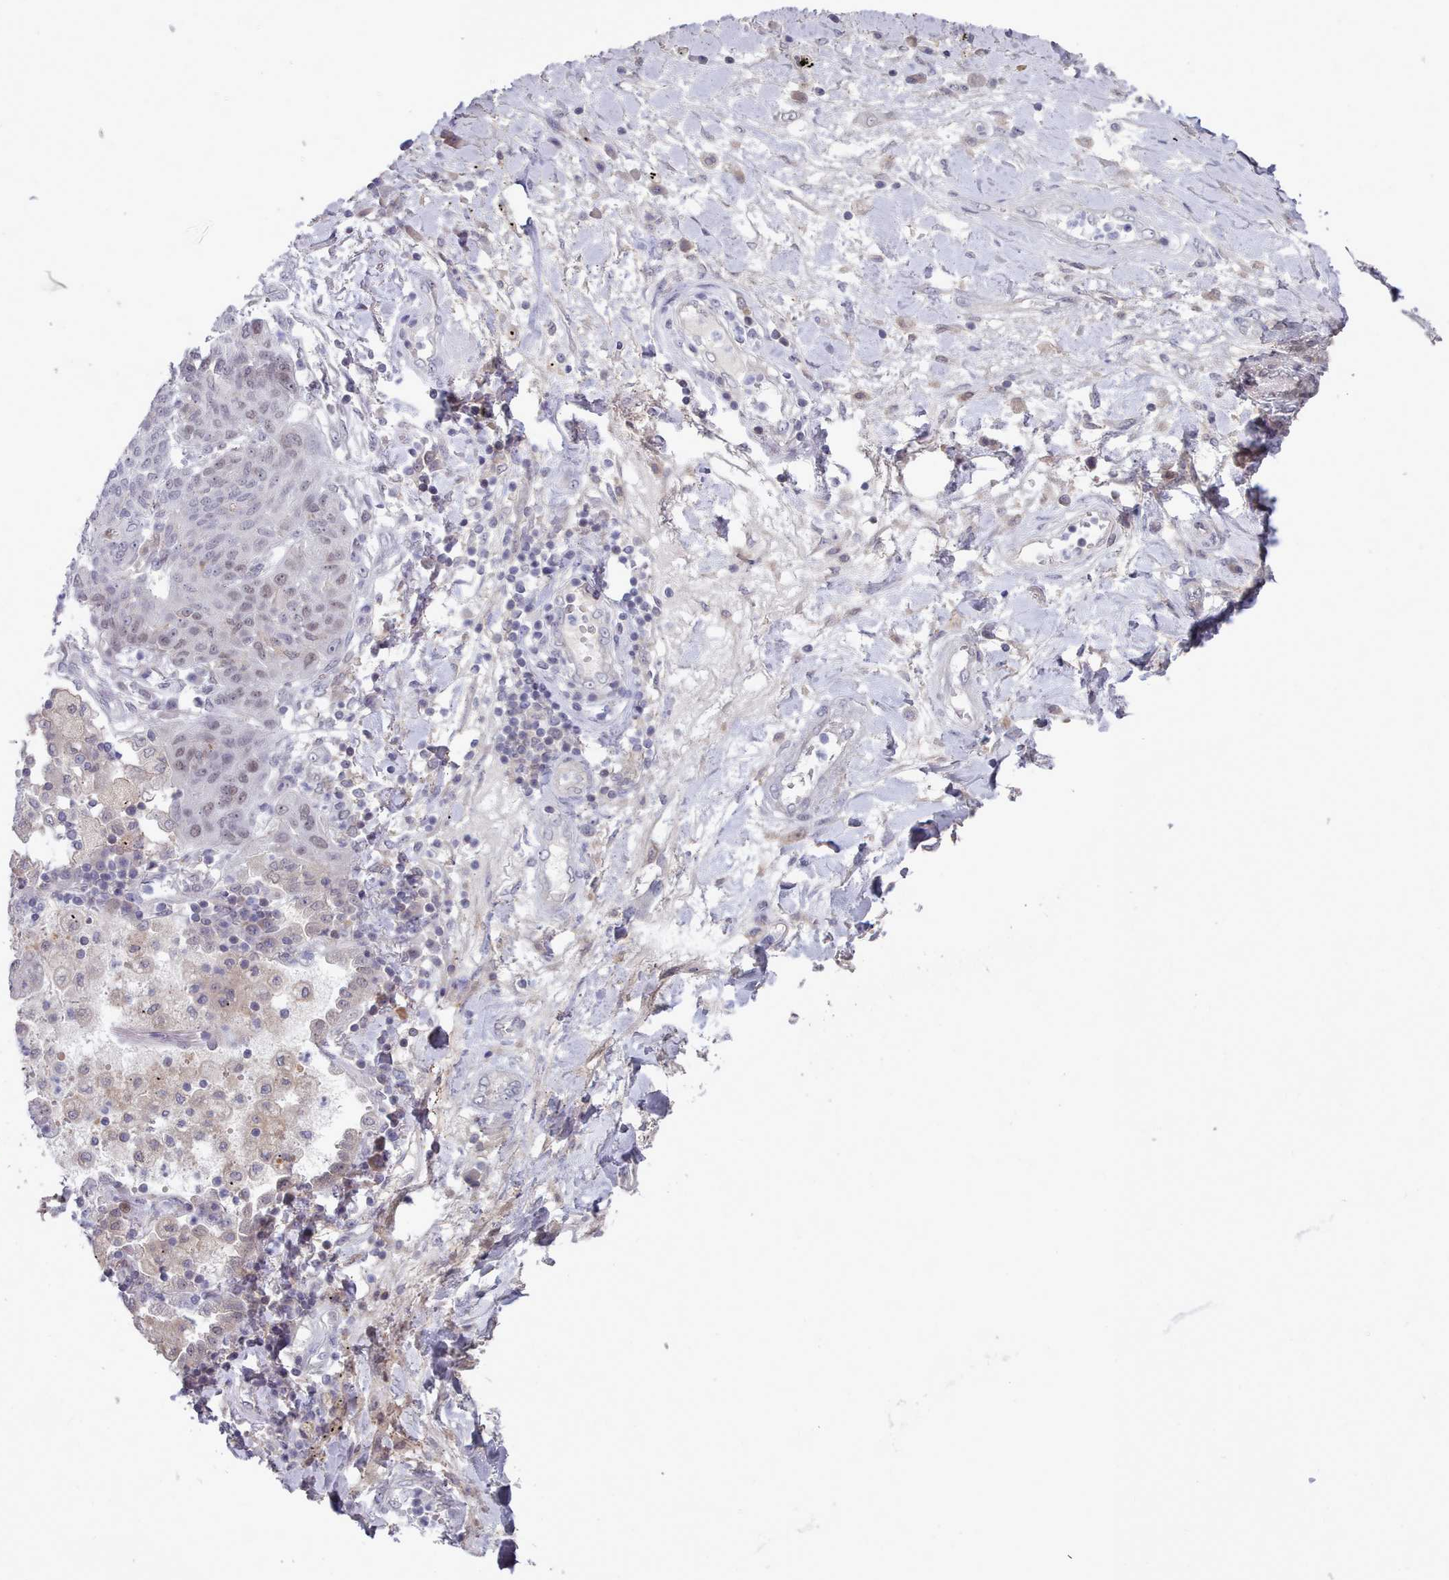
{"staining": {"intensity": "weak", "quantity": "<25%", "location": "nuclear"}, "tissue": "lung cancer", "cell_type": "Tumor cells", "image_type": "cancer", "snomed": [{"axis": "morphology", "description": "Squamous cell carcinoma, NOS"}, {"axis": "topography", "description": "Lung"}], "caption": "DAB immunohistochemical staining of human squamous cell carcinoma (lung) demonstrates no significant positivity in tumor cells.", "gene": "GINS1", "patient": {"sex": "female", "age": 70}}